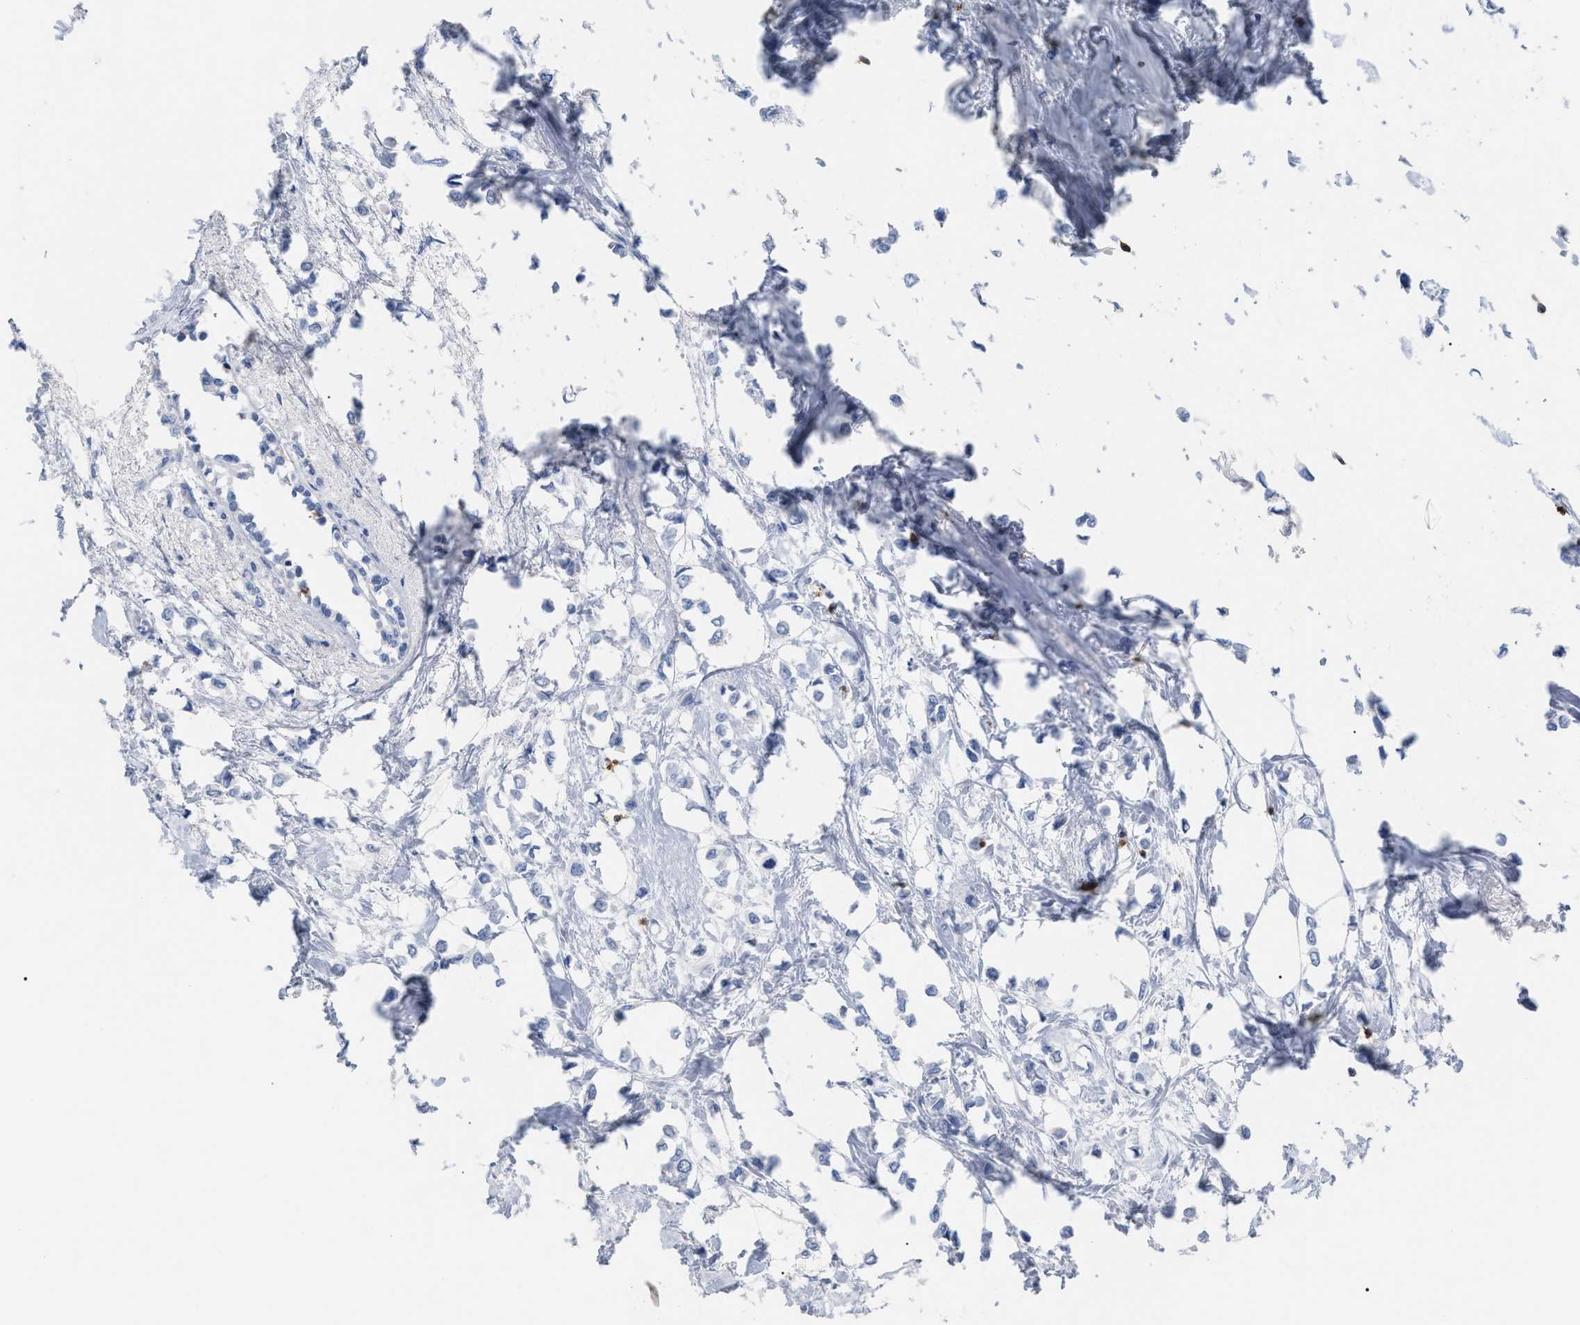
{"staining": {"intensity": "negative", "quantity": "none", "location": "none"}, "tissue": "breast cancer", "cell_type": "Tumor cells", "image_type": "cancer", "snomed": [{"axis": "morphology", "description": "Lobular carcinoma"}, {"axis": "topography", "description": "Breast"}], "caption": "An immunohistochemistry image of breast cancer (lobular carcinoma) is shown. There is no staining in tumor cells of breast cancer (lobular carcinoma). (Brightfield microscopy of DAB immunohistochemistry (IHC) at high magnification).", "gene": "CD5", "patient": {"sex": "female", "age": 51}}